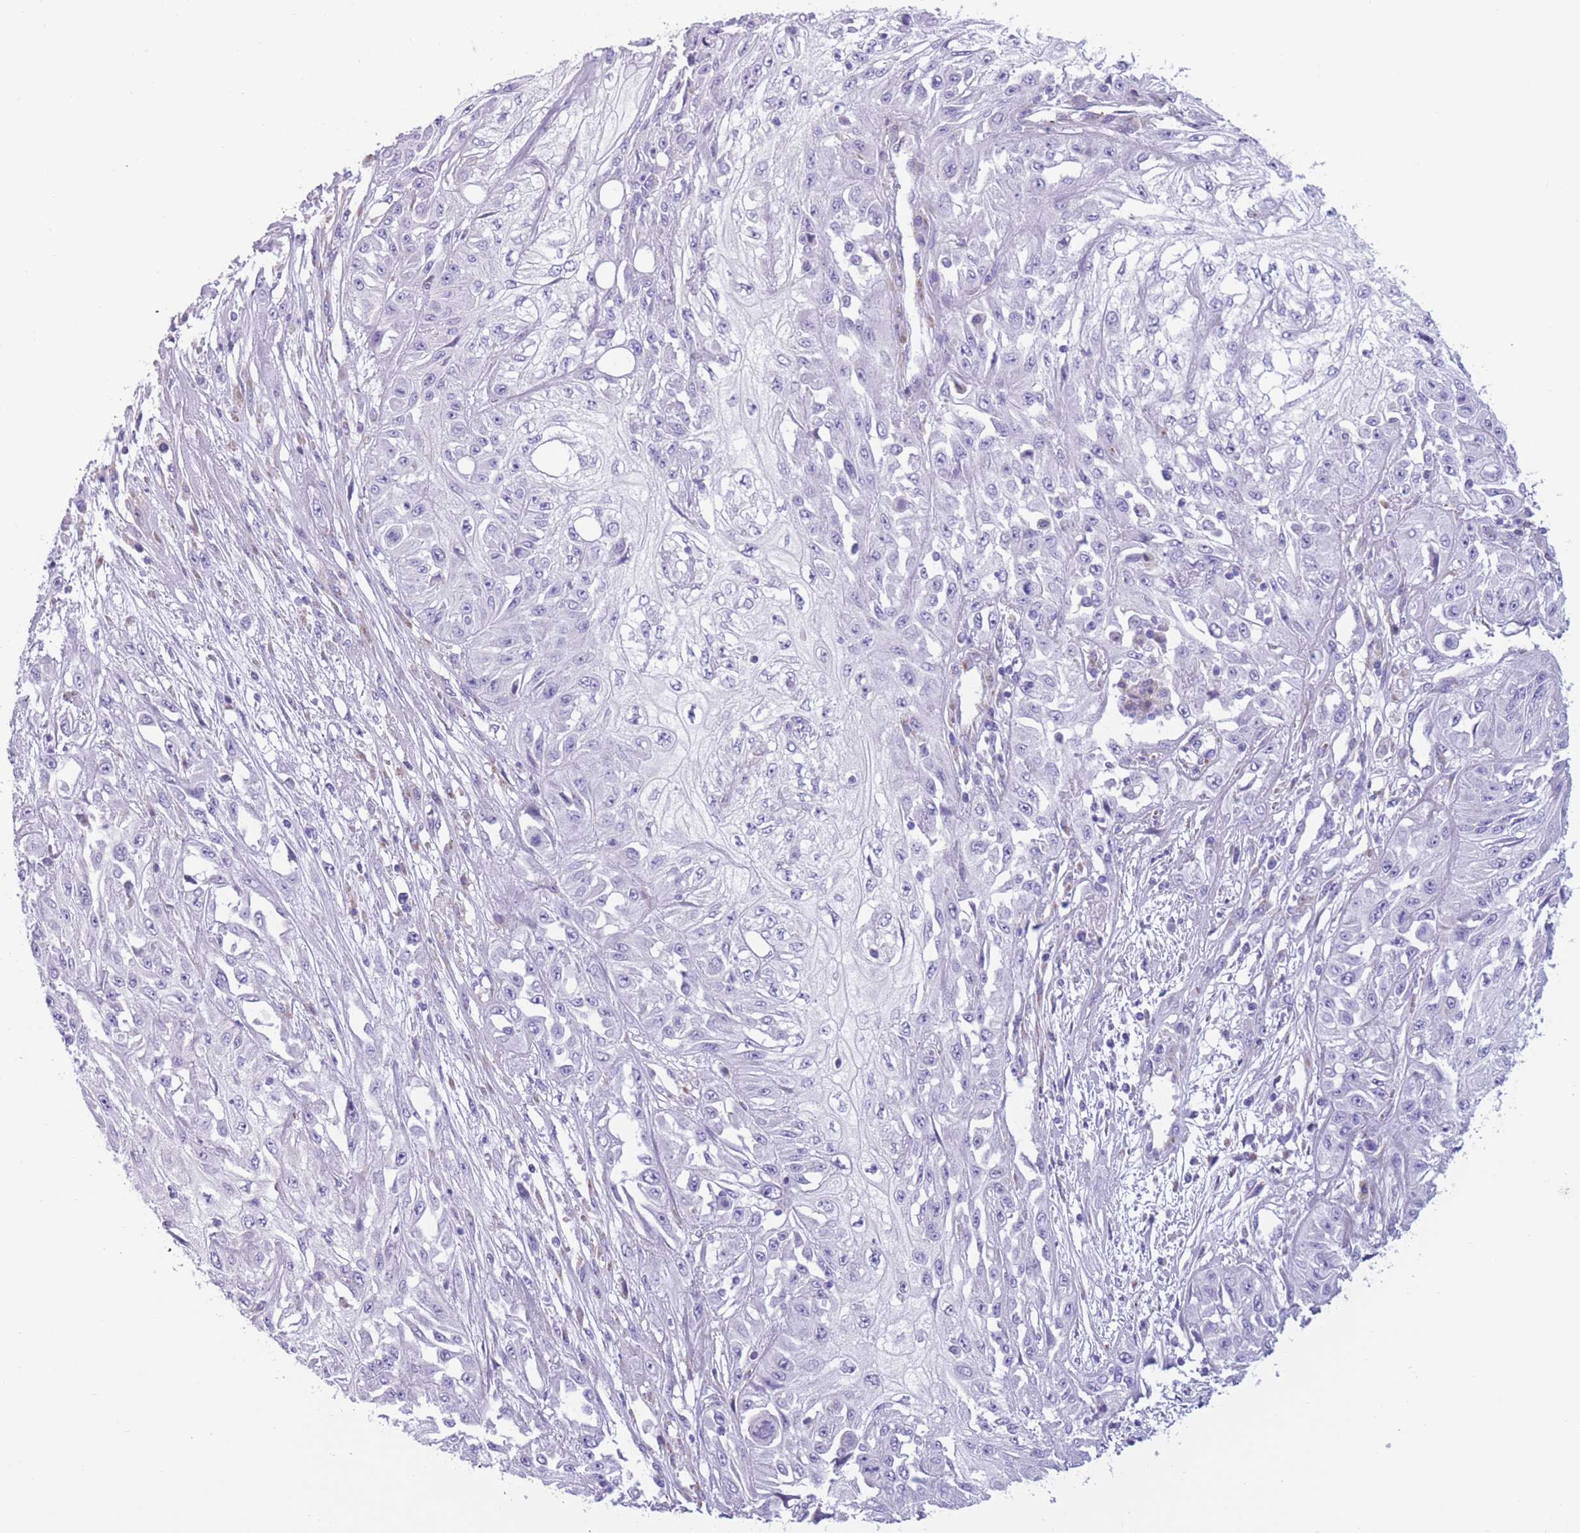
{"staining": {"intensity": "negative", "quantity": "none", "location": "none"}, "tissue": "skin cancer", "cell_type": "Tumor cells", "image_type": "cancer", "snomed": [{"axis": "morphology", "description": "Squamous cell carcinoma, NOS"}, {"axis": "morphology", "description": "Squamous cell carcinoma, metastatic, NOS"}, {"axis": "topography", "description": "Skin"}, {"axis": "topography", "description": "Lymph node"}], "caption": "Skin cancer stained for a protein using immunohistochemistry (IHC) shows no positivity tumor cells.", "gene": "COL27A1", "patient": {"sex": "male", "age": 75}}